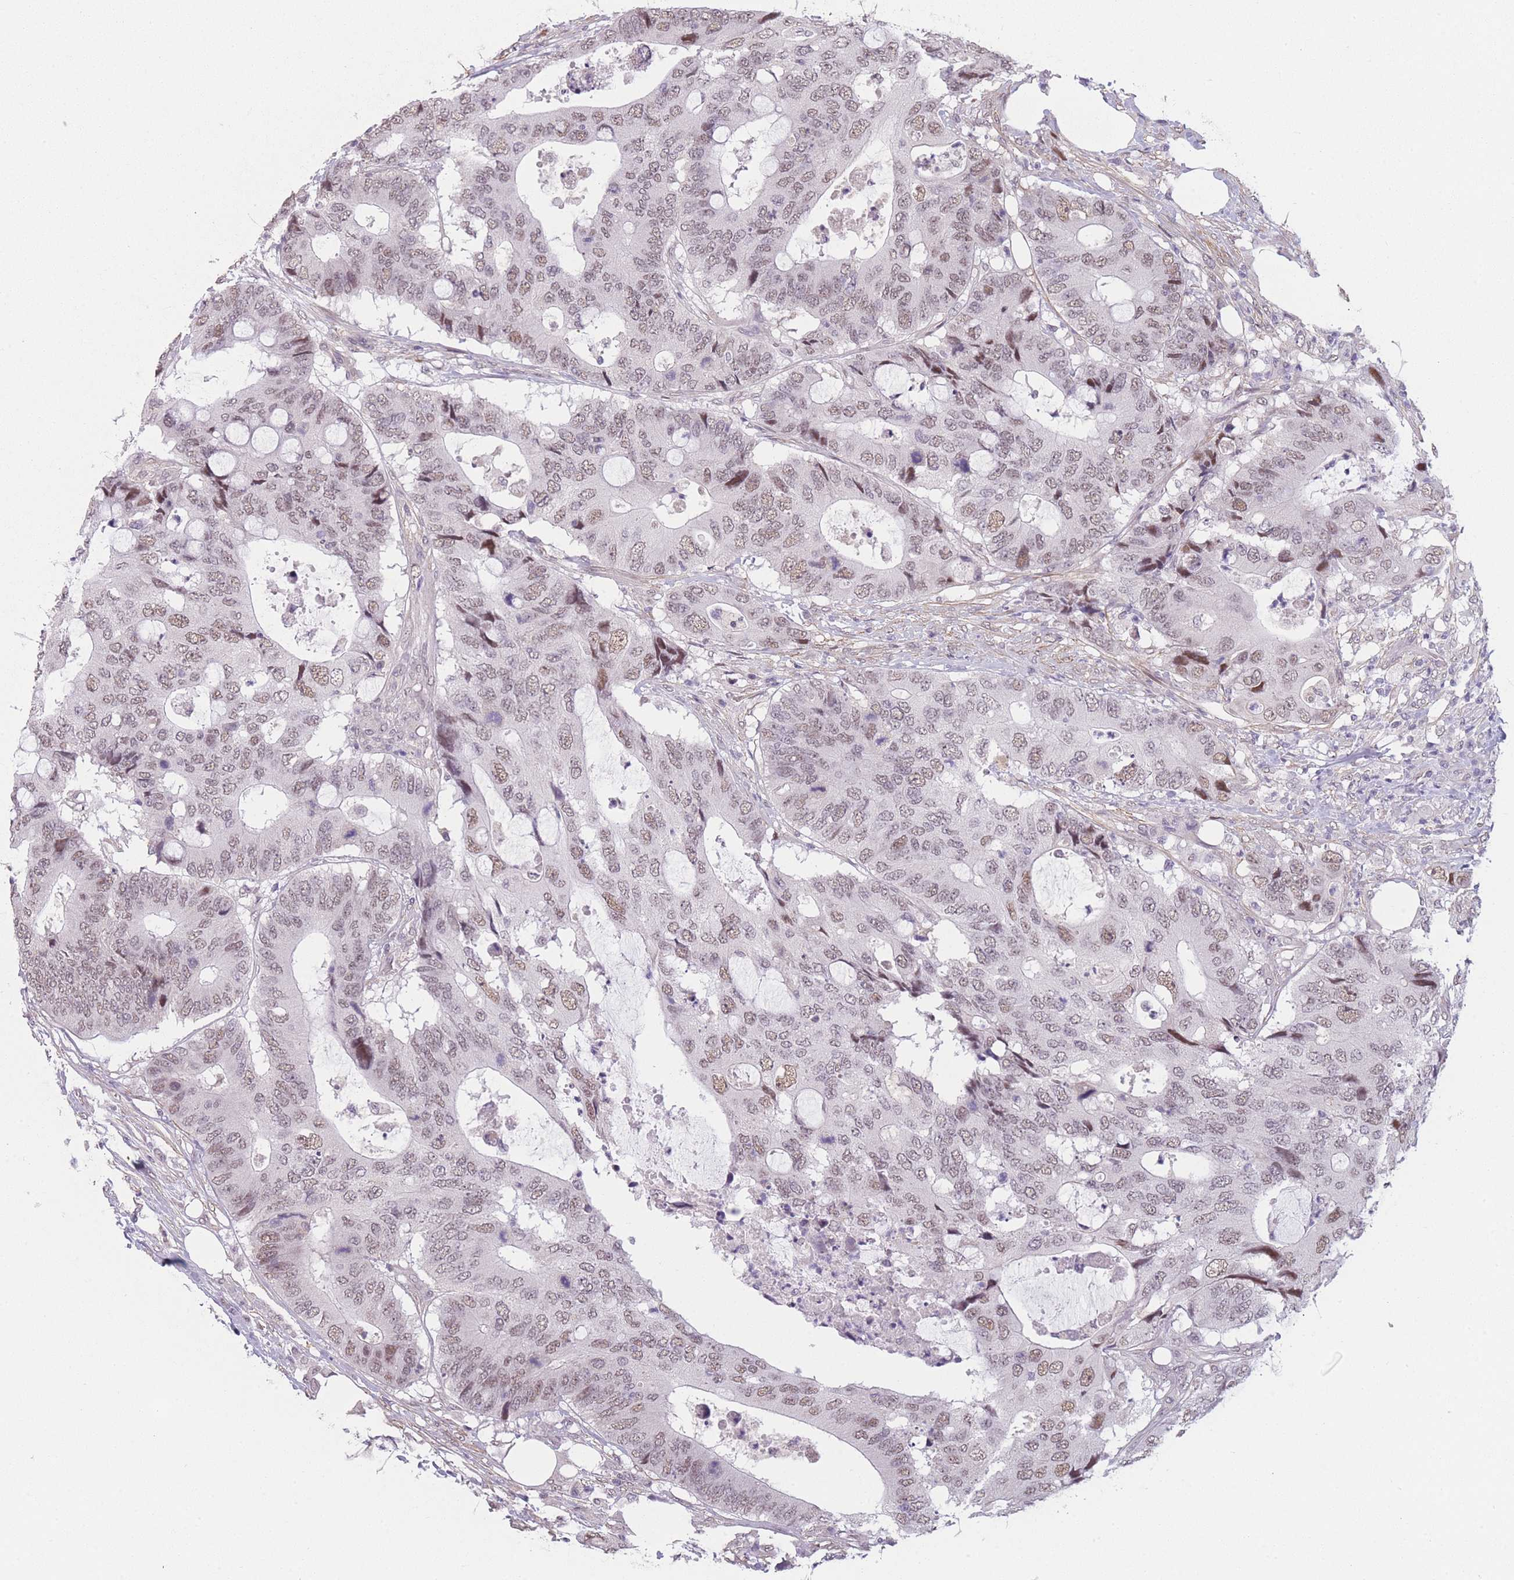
{"staining": {"intensity": "moderate", "quantity": ">75%", "location": "nuclear"}, "tissue": "colorectal cancer", "cell_type": "Tumor cells", "image_type": "cancer", "snomed": [{"axis": "morphology", "description": "Adenocarcinoma, NOS"}, {"axis": "topography", "description": "Colon"}], "caption": "IHC of human adenocarcinoma (colorectal) exhibits medium levels of moderate nuclear positivity in approximately >75% of tumor cells.", "gene": "SIN3B", "patient": {"sex": "male", "age": 71}}